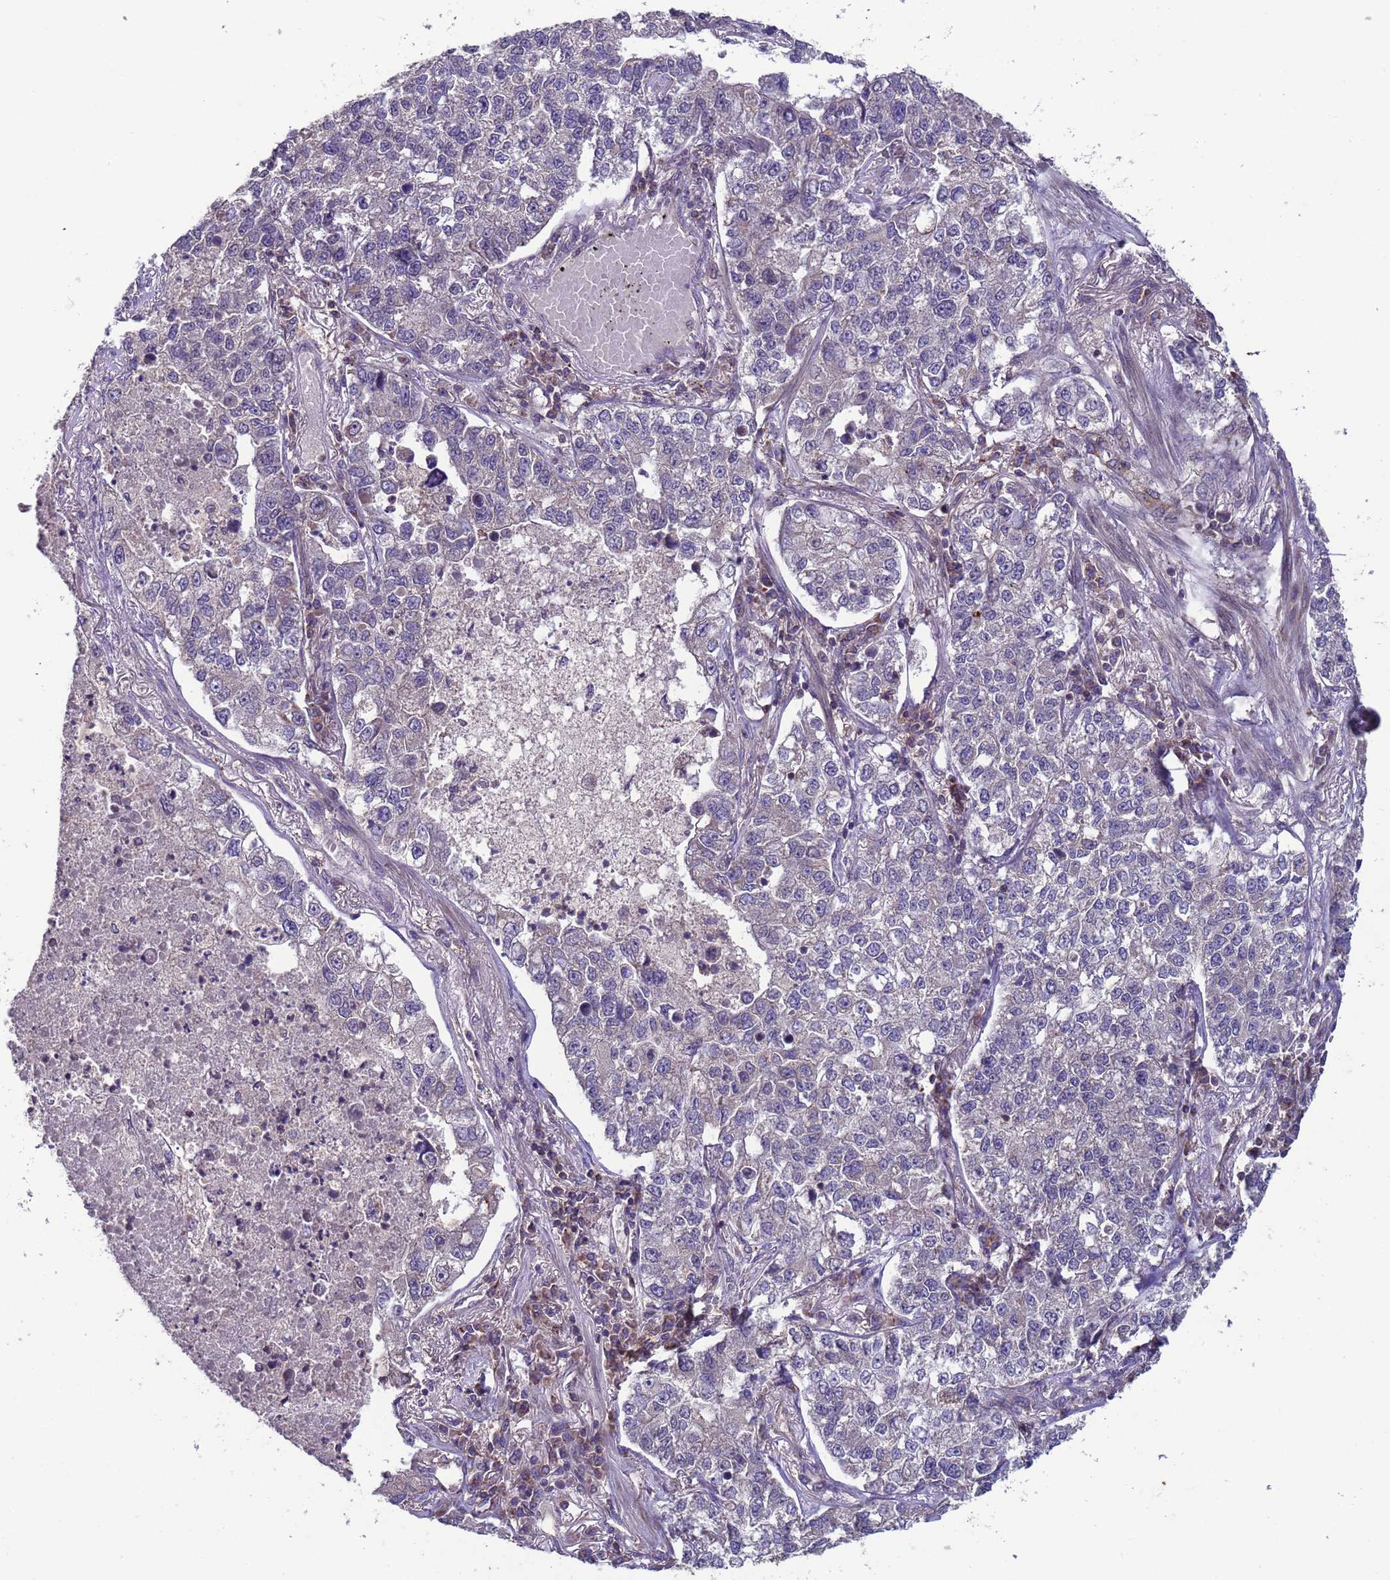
{"staining": {"intensity": "negative", "quantity": "none", "location": "none"}, "tissue": "lung cancer", "cell_type": "Tumor cells", "image_type": "cancer", "snomed": [{"axis": "morphology", "description": "Adenocarcinoma, NOS"}, {"axis": "topography", "description": "Lung"}], "caption": "This is an immunohistochemistry (IHC) photomicrograph of lung cancer. There is no staining in tumor cells.", "gene": "ACAD8", "patient": {"sex": "male", "age": 49}}